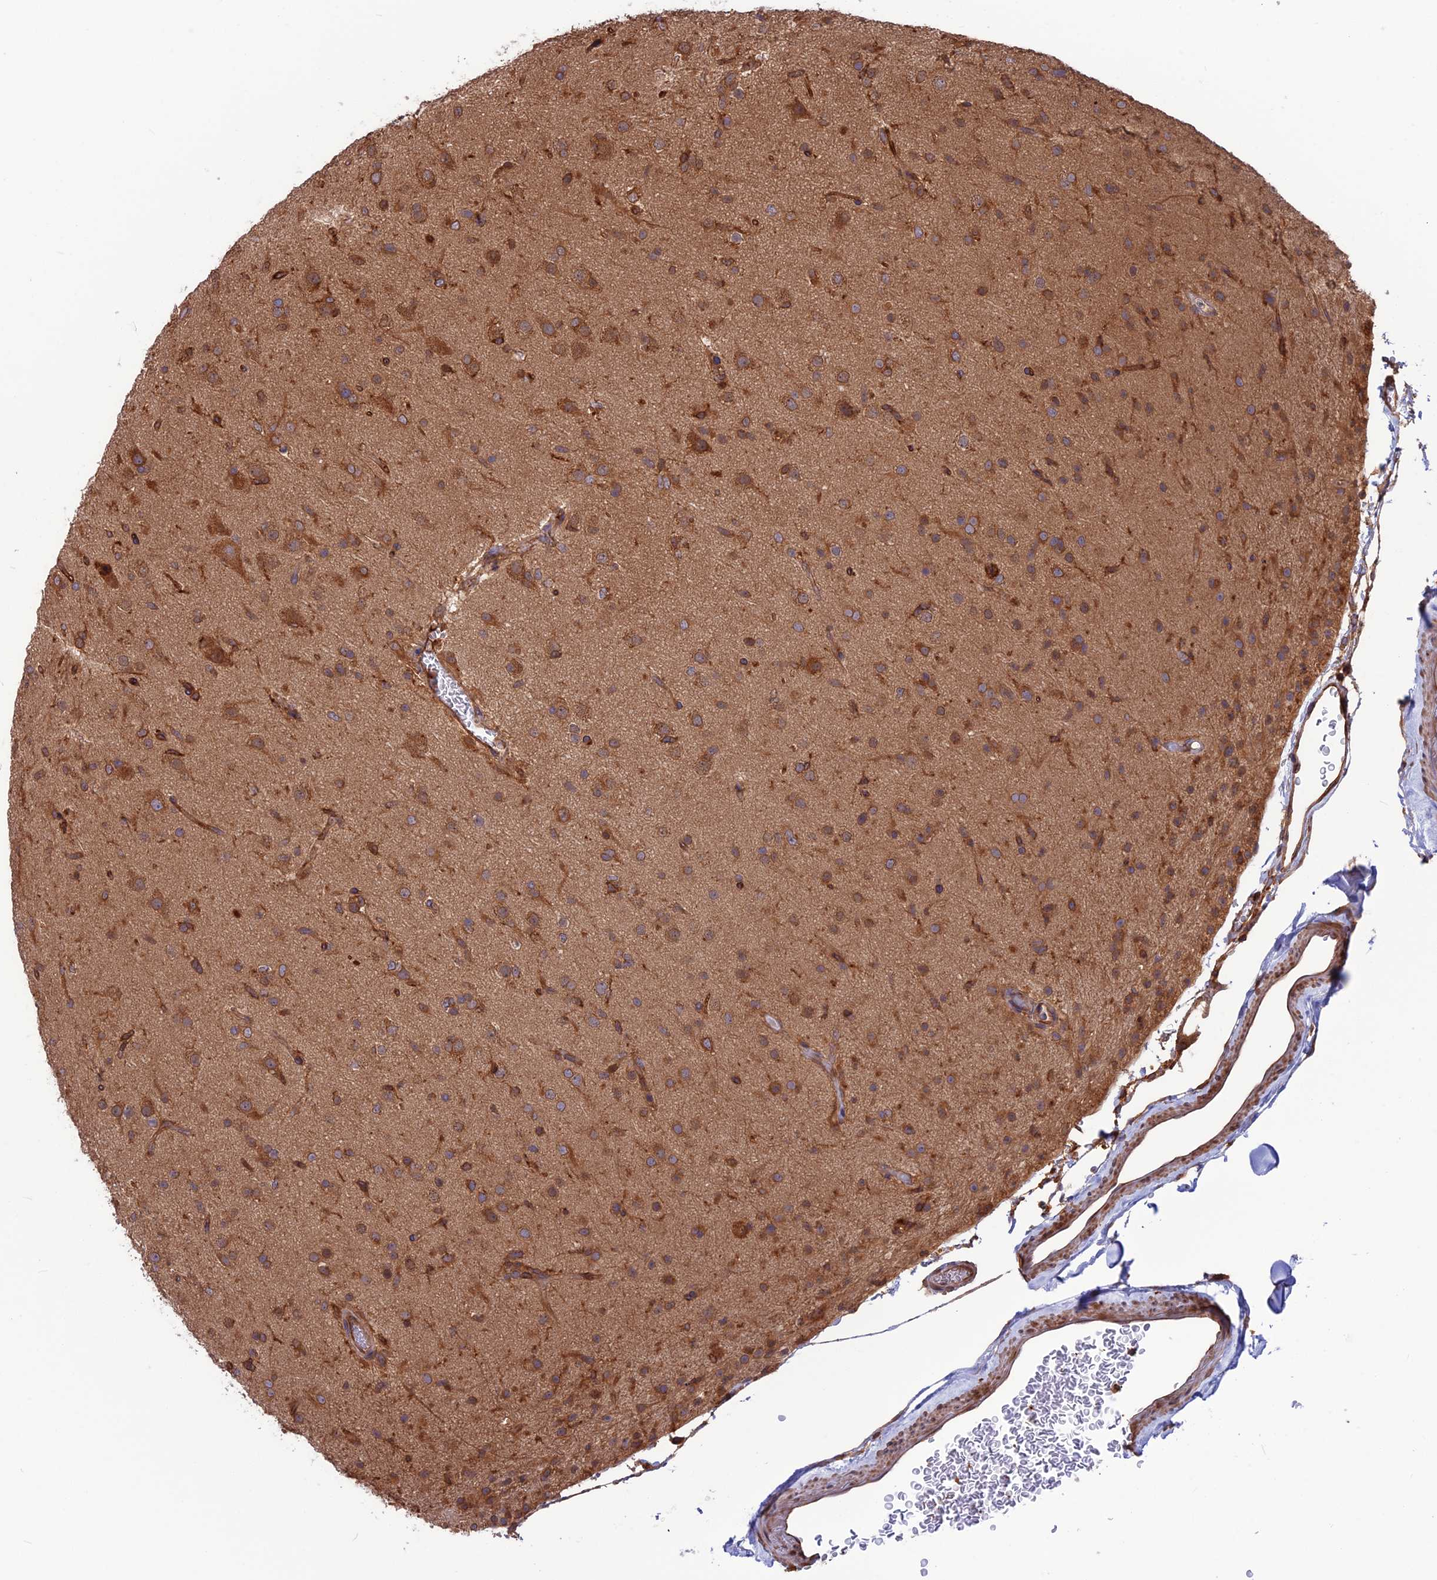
{"staining": {"intensity": "moderate", "quantity": "<25%", "location": "cytoplasmic/membranous"}, "tissue": "glioma", "cell_type": "Tumor cells", "image_type": "cancer", "snomed": [{"axis": "morphology", "description": "Glioma, malignant, Low grade"}, {"axis": "topography", "description": "Brain"}], "caption": "Immunohistochemistry (IHC) (DAB (3,3'-diaminobenzidine)) staining of malignant glioma (low-grade) reveals moderate cytoplasmic/membranous protein staining in approximately <25% of tumor cells. (DAB = brown stain, brightfield microscopy at high magnification).", "gene": "WDR1", "patient": {"sex": "male", "age": 65}}